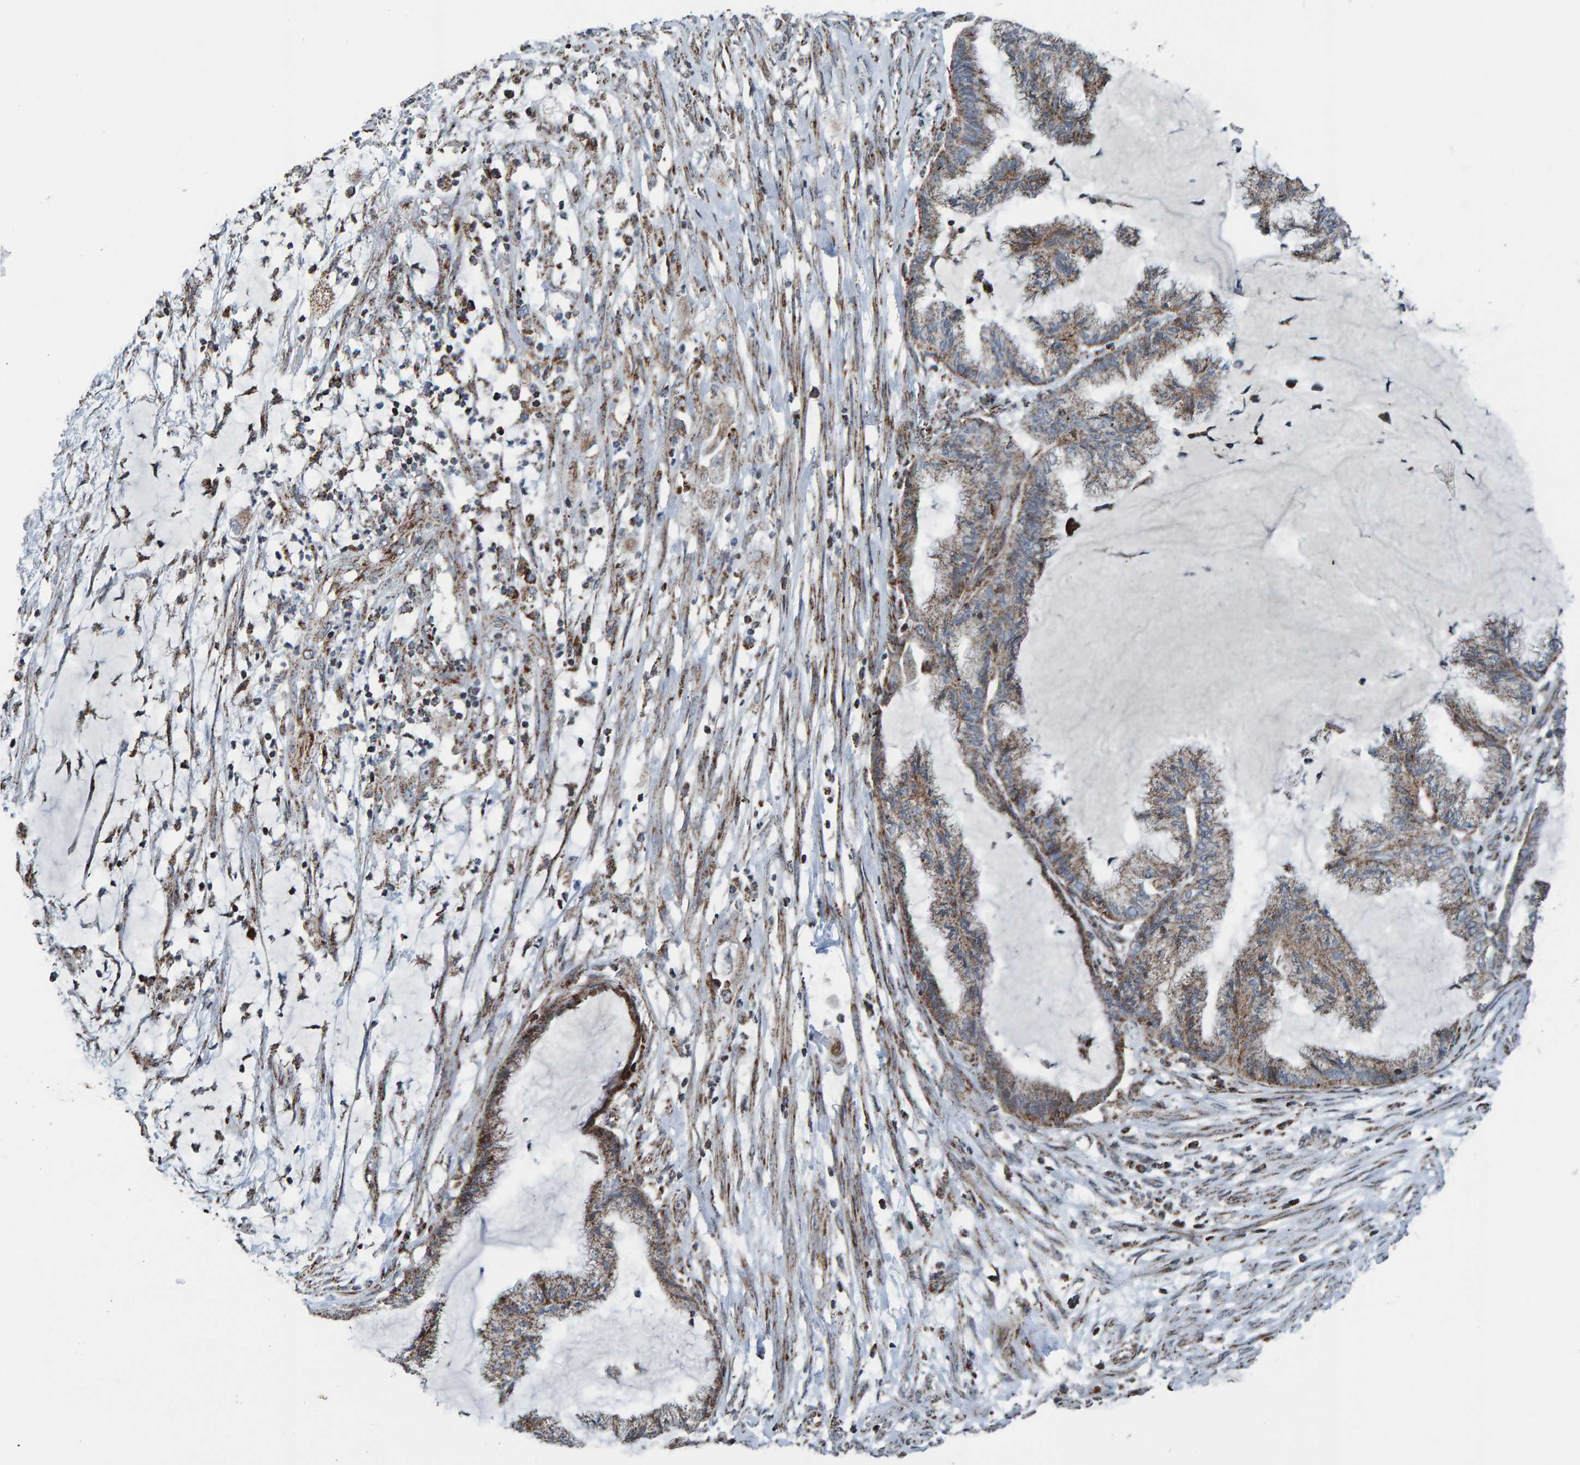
{"staining": {"intensity": "moderate", "quantity": "<25%", "location": "cytoplasmic/membranous"}, "tissue": "endometrial cancer", "cell_type": "Tumor cells", "image_type": "cancer", "snomed": [{"axis": "morphology", "description": "Adenocarcinoma, NOS"}, {"axis": "topography", "description": "Endometrium"}], "caption": "A brown stain highlights moderate cytoplasmic/membranous staining of a protein in human adenocarcinoma (endometrial) tumor cells.", "gene": "ZNF48", "patient": {"sex": "female", "age": 86}}